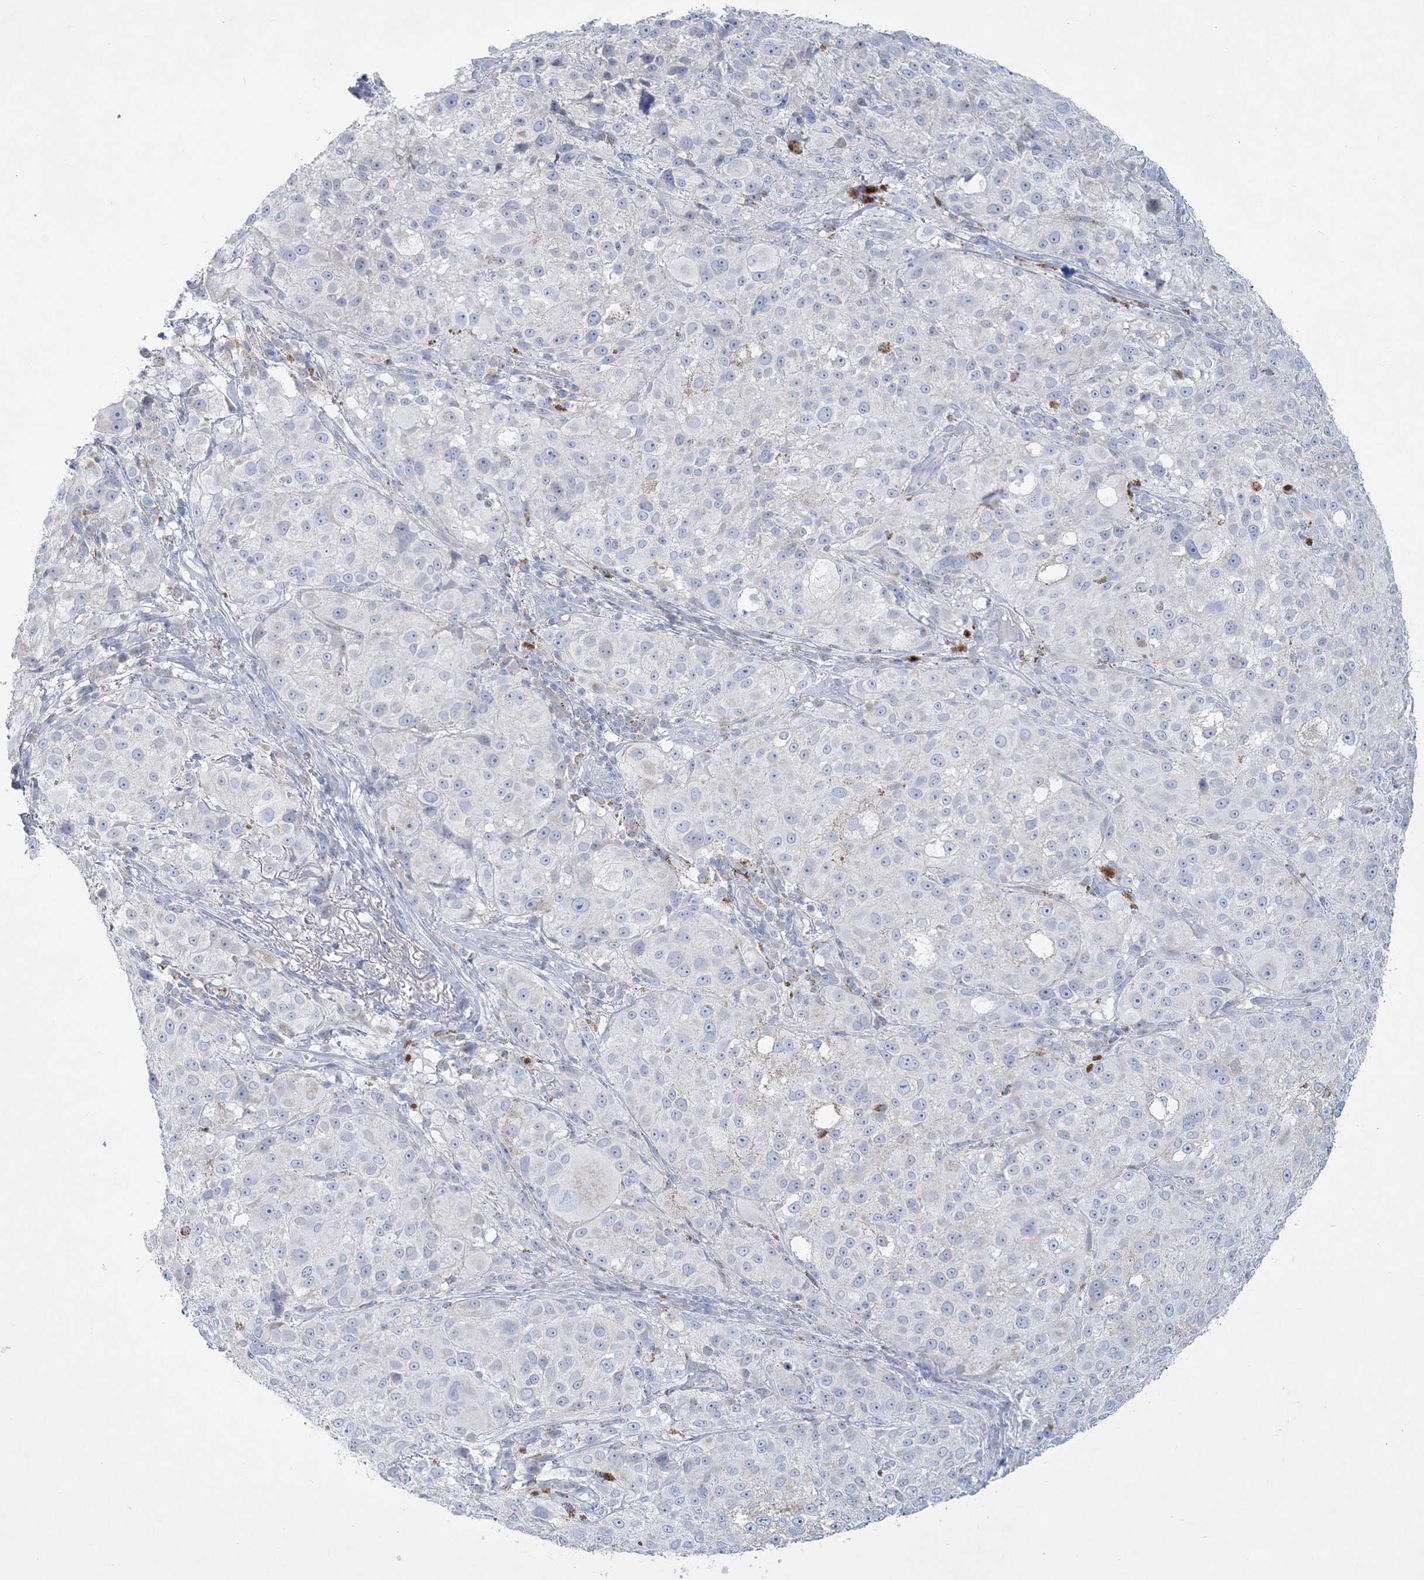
{"staining": {"intensity": "negative", "quantity": "none", "location": "none"}, "tissue": "melanoma", "cell_type": "Tumor cells", "image_type": "cancer", "snomed": [{"axis": "morphology", "description": "Necrosis, NOS"}, {"axis": "morphology", "description": "Malignant melanoma, NOS"}, {"axis": "topography", "description": "Skin"}], "caption": "Tumor cells are negative for protein expression in human malignant melanoma. The staining was performed using DAB (3,3'-diaminobenzidine) to visualize the protein expression in brown, while the nuclei were stained in blue with hematoxylin (Magnification: 20x).", "gene": "TBC1D7", "patient": {"sex": "female", "age": 87}}